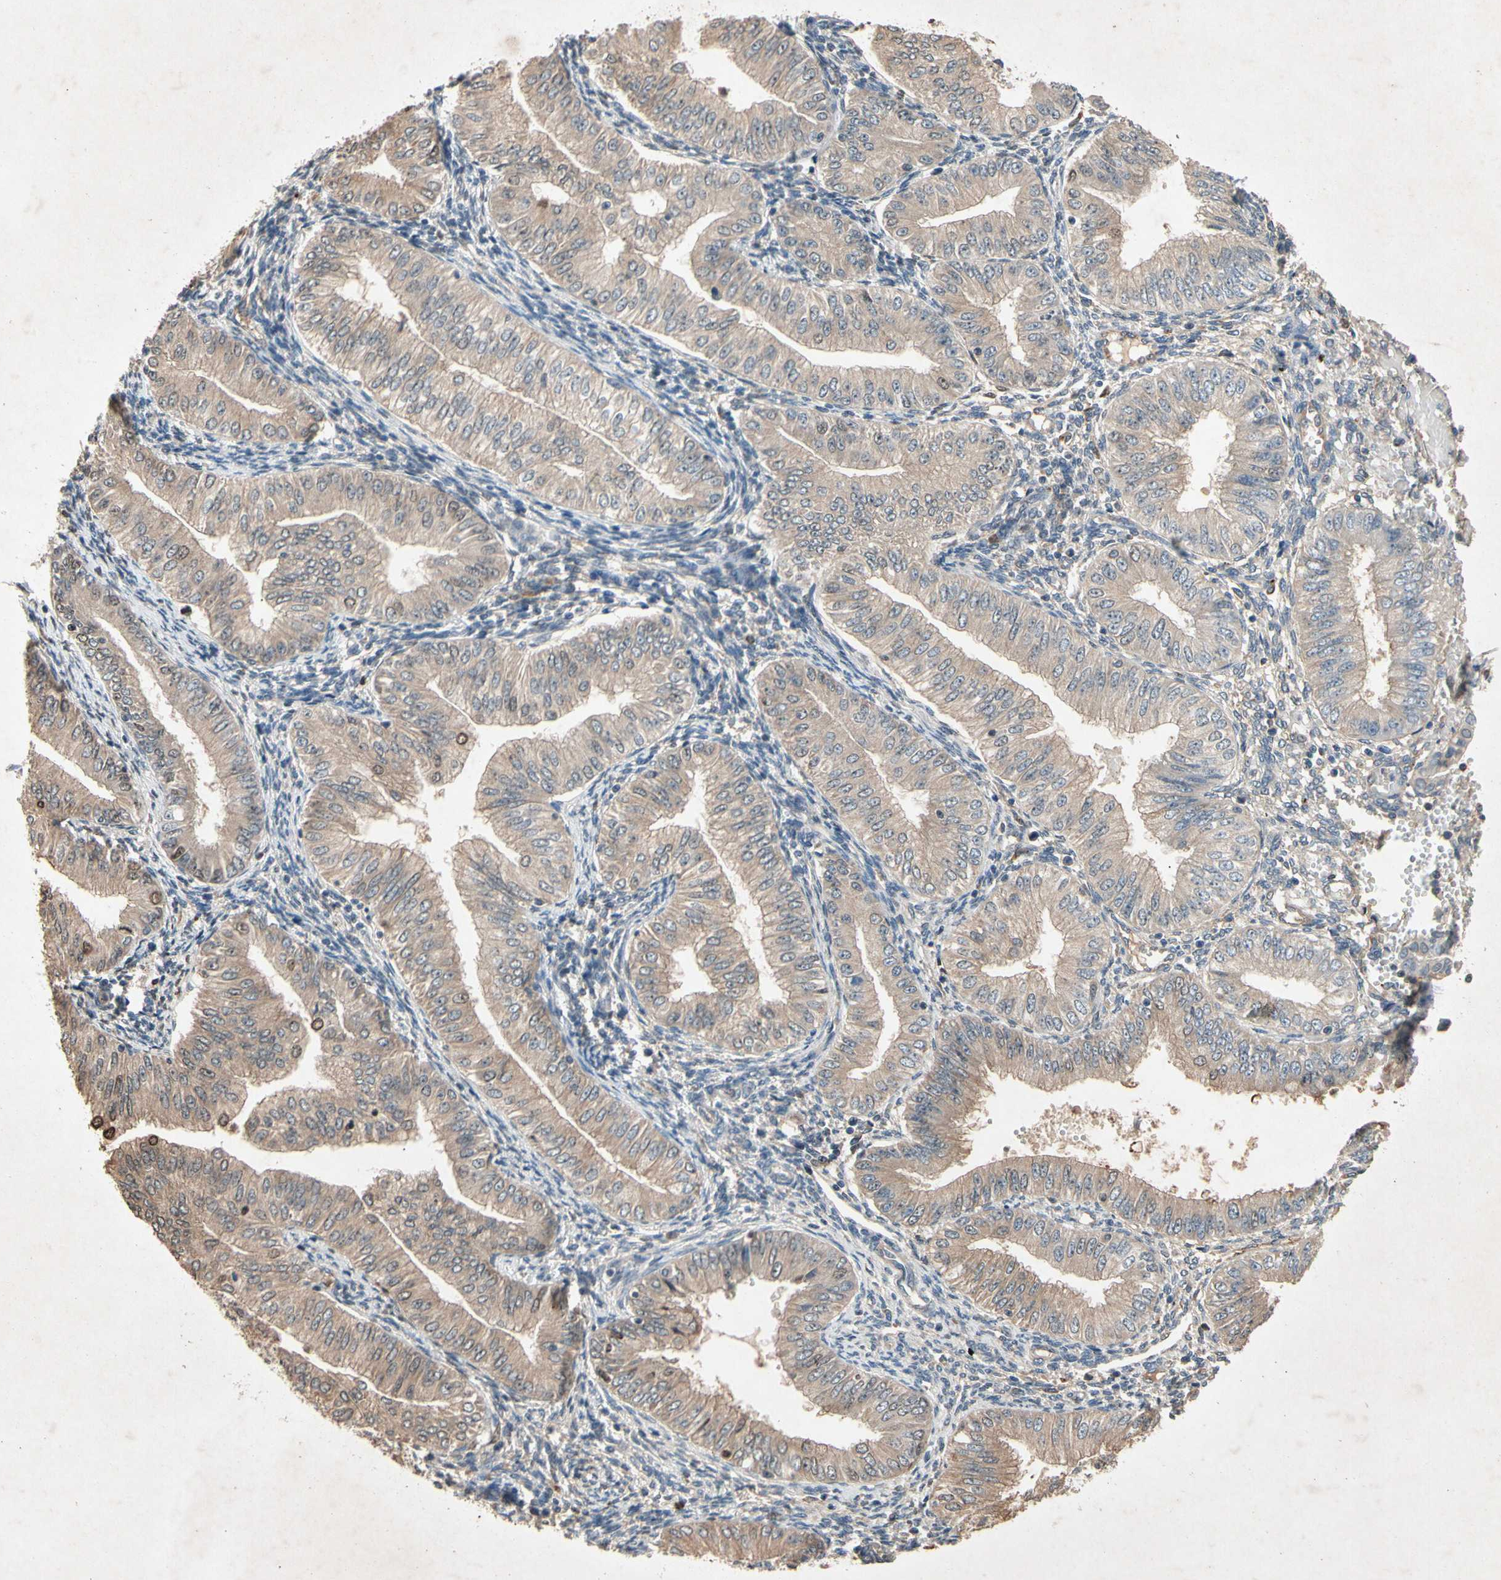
{"staining": {"intensity": "weak", "quantity": ">75%", "location": "cytoplasmic/membranous"}, "tissue": "endometrial cancer", "cell_type": "Tumor cells", "image_type": "cancer", "snomed": [{"axis": "morphology", "description": "Normal tissue, NOS"}, {"axis": "morphology", "description": "Adenocarcinoma, NOS"}, {"axis": "topography", "description": "Endometrium"}], "caption": "Brown immunohistochemical staining in endometrial cancer (adenocarcinoma) displays weak cytoplasmic/membranous positivity in about >75% of tumor cells. The staining is performed using DAB (3,3'-diaminobenzidine) brown chromogen to label protein expression. The nuclei are counter-stained blue using hematoxylin.", "gene": "PRDX4", "patient": {"sex": "female", "age": 53}}